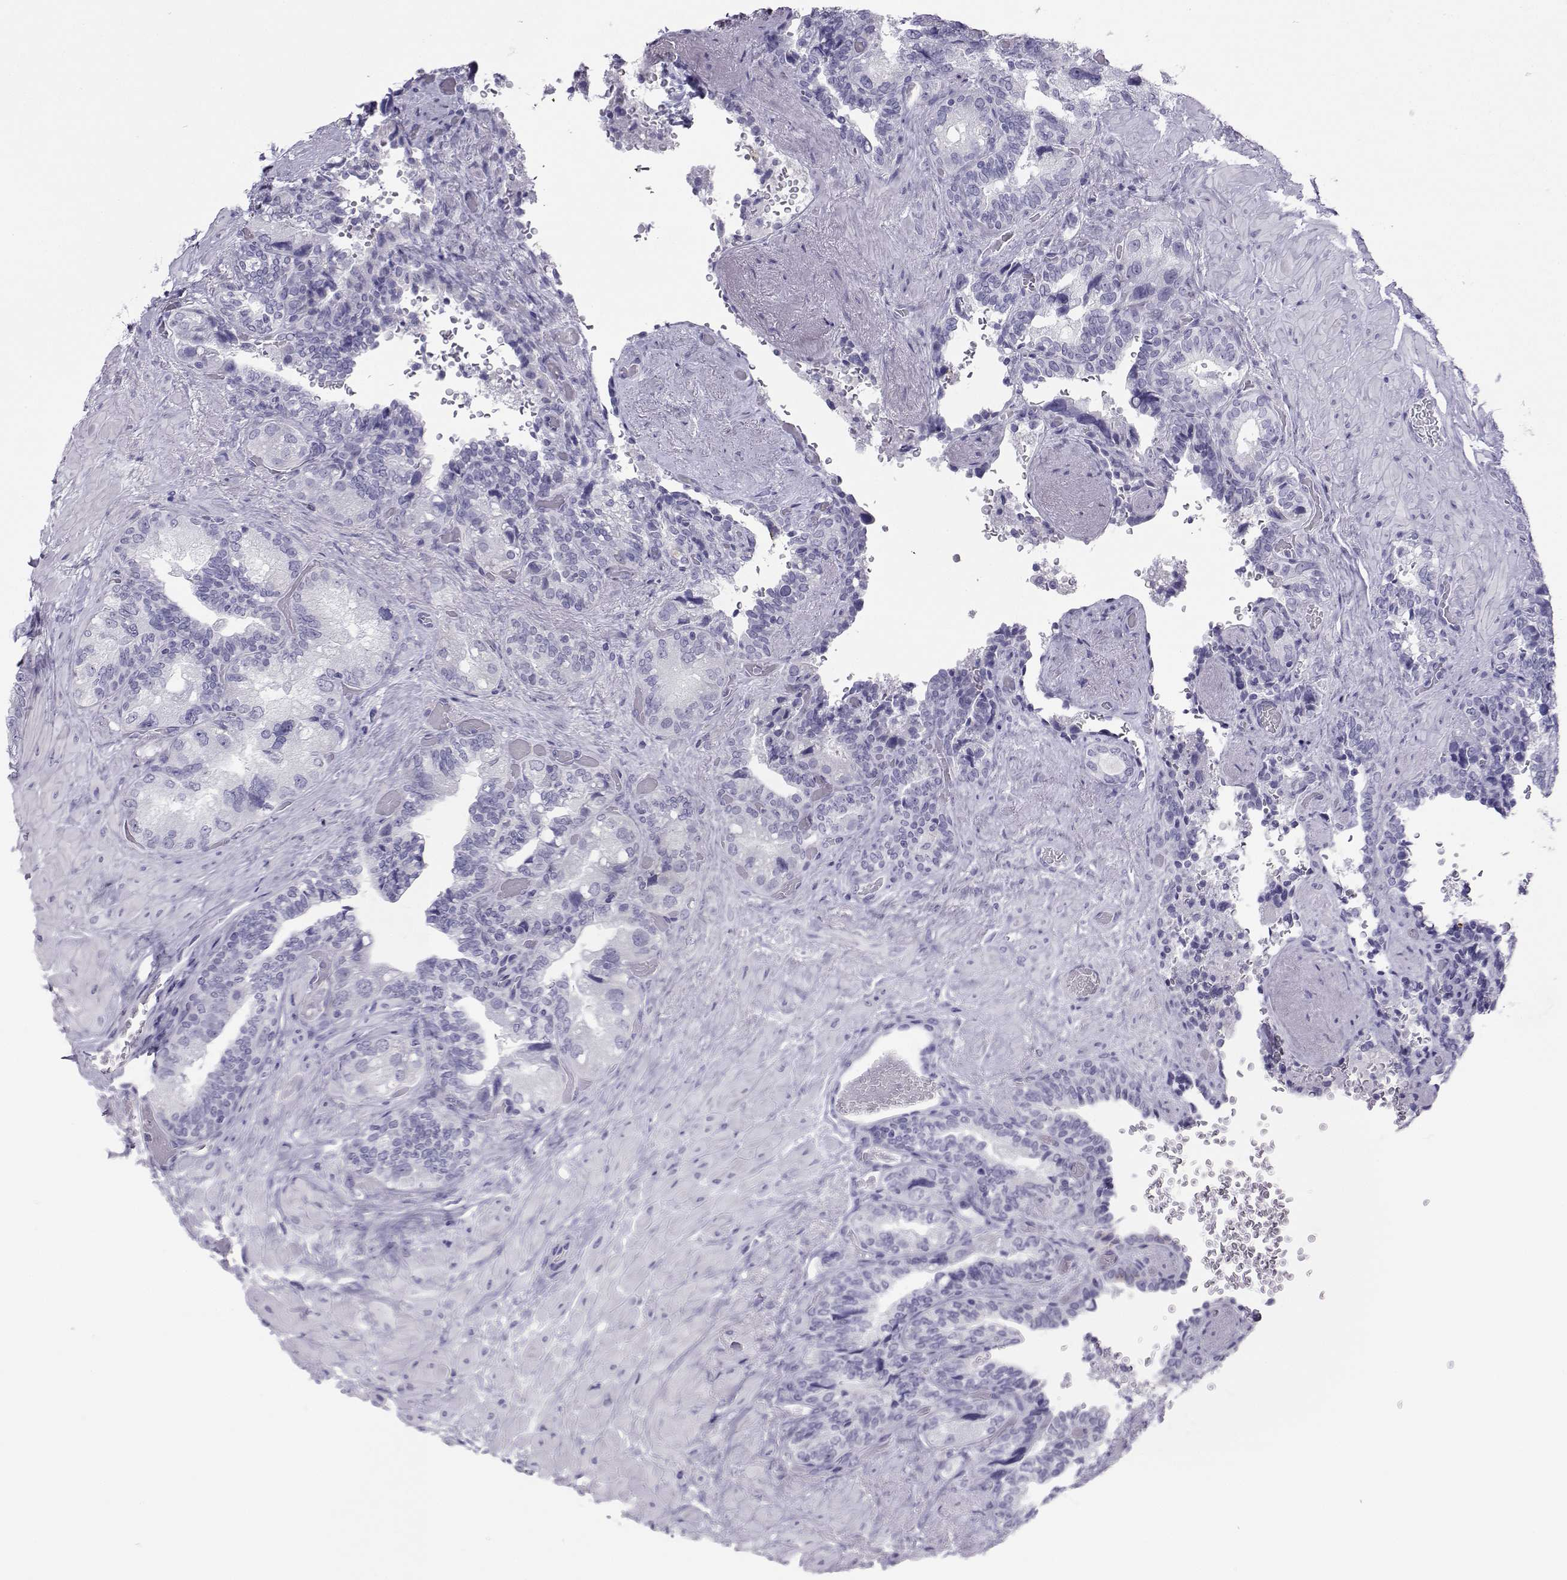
{"staining": {"intensity": "negative", "quantity": "none", "location": "none"}, "tissue": "seminal vesicle", "cell_type": "Glandular cells", "image_type": "normal", "snomed": [{"axis": "morphology", "description": "Normal tissue, NOS"}, {"axis": "topography", "description": "Seminal veicle"}], "caption": "The histopathology image exhibits no significant staining in glandular cells of seminal vesicle. (DAB immunohistochemistry visualized using brightfield microscopy, high magnification).", "gene": "SST", "patient": {"sex": "male", "age": 69}}